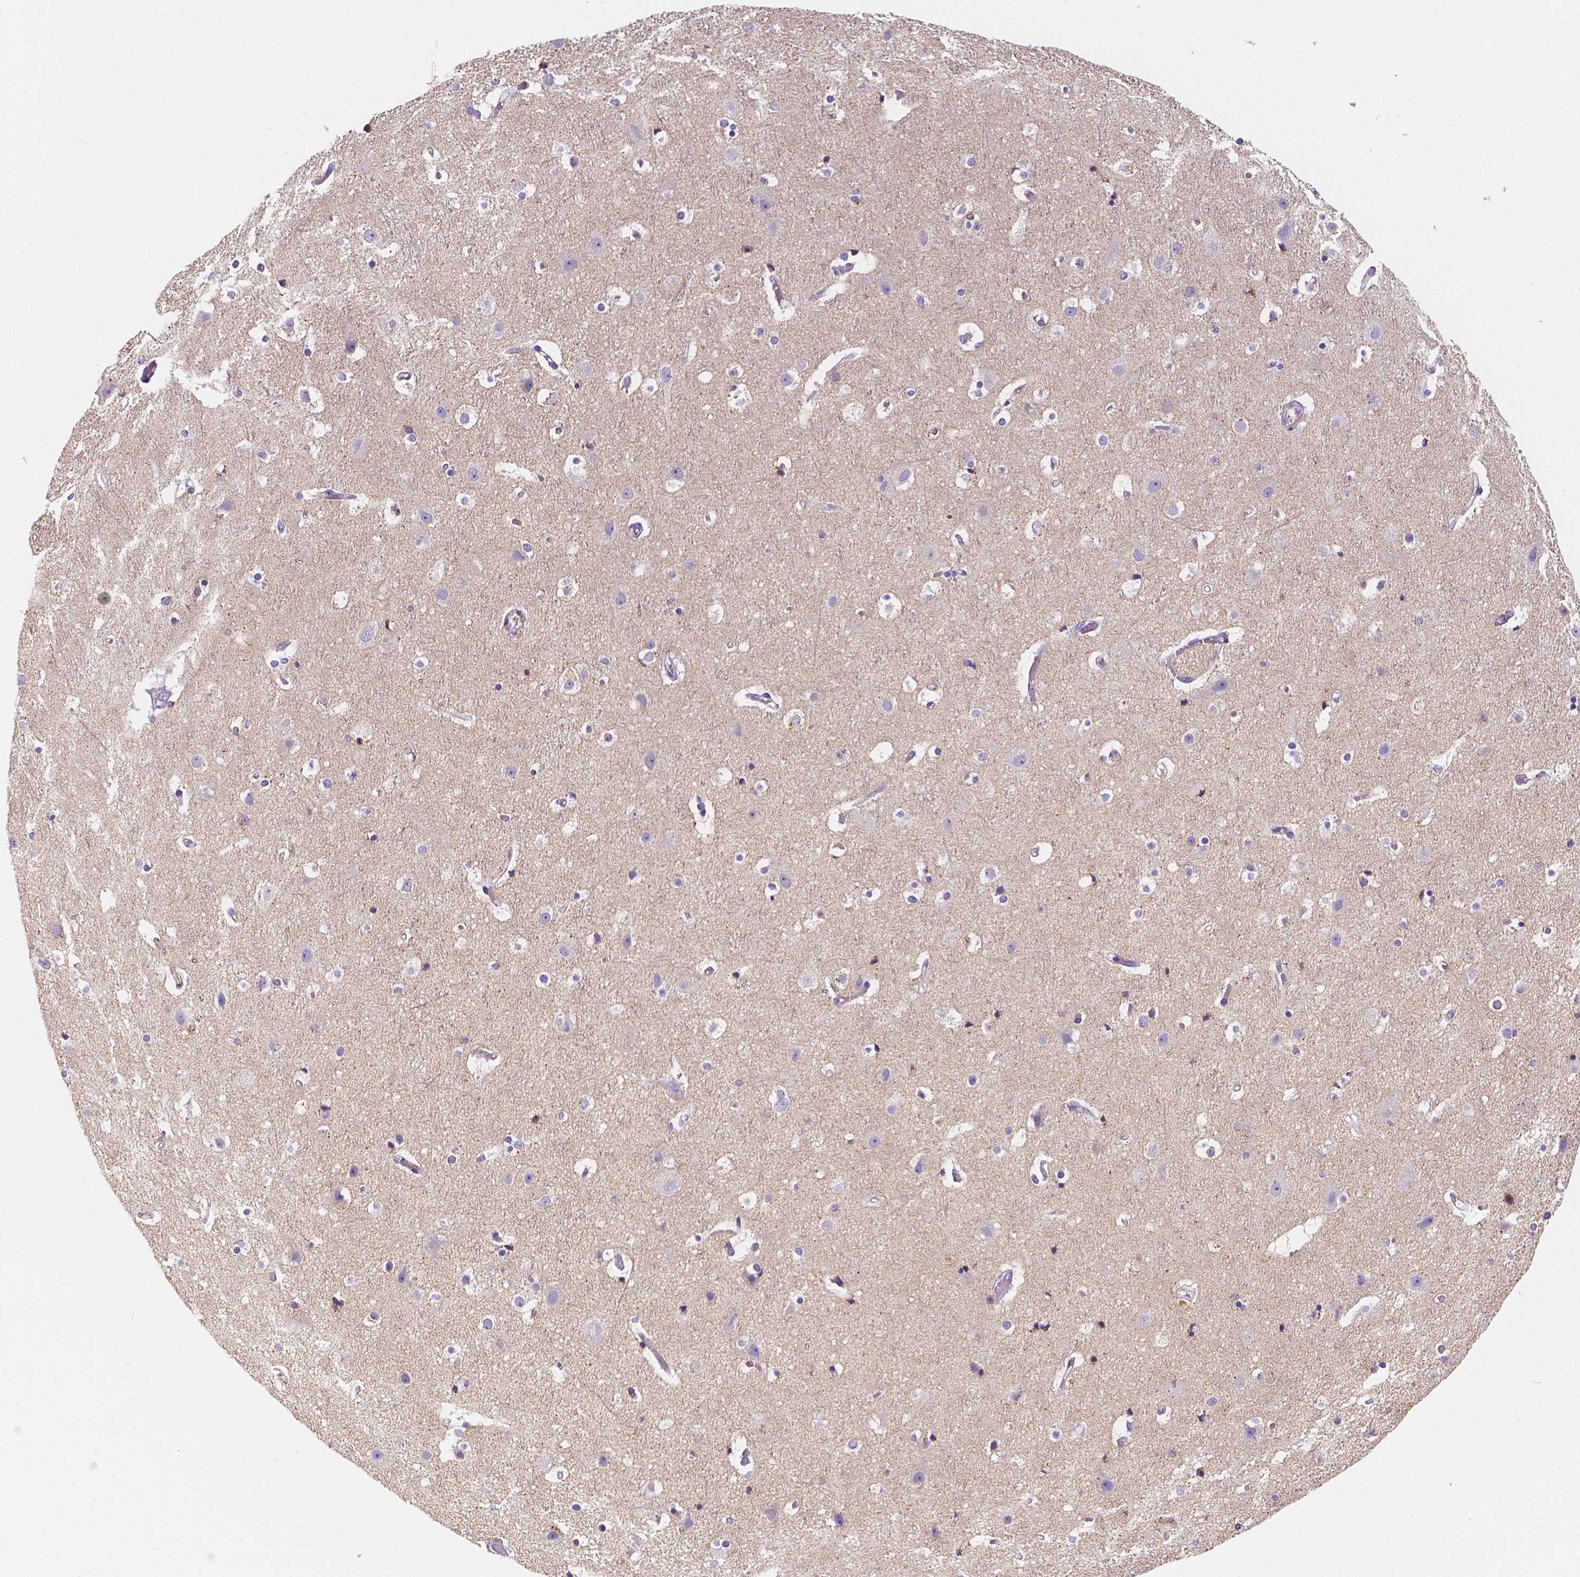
{"staining": {"intensity": "negative", "quantity": "none", "location": "none"}, "tissue": "cerebral cortex", "cell_type": "Endothelial cells", "image_type": "normal", "snomed": [{"axis": "morphology", "description": "Normal tissue, NOS"}, {"axis": "topography", "description": "Cerebral cortex"}], "caption": "The photomicrograph demonstrates no staining of endothelial cells in unremarkable cerebral cortex. Brightfield microscopy of immunohistochemistry (IHC) stained with DAB (3,3'-diaminobenzidine) (brown) and hematoxylin (blue), captured at high magnification.", "gene": "GABRD", "patient": {"sex": "female", "age": 52}}